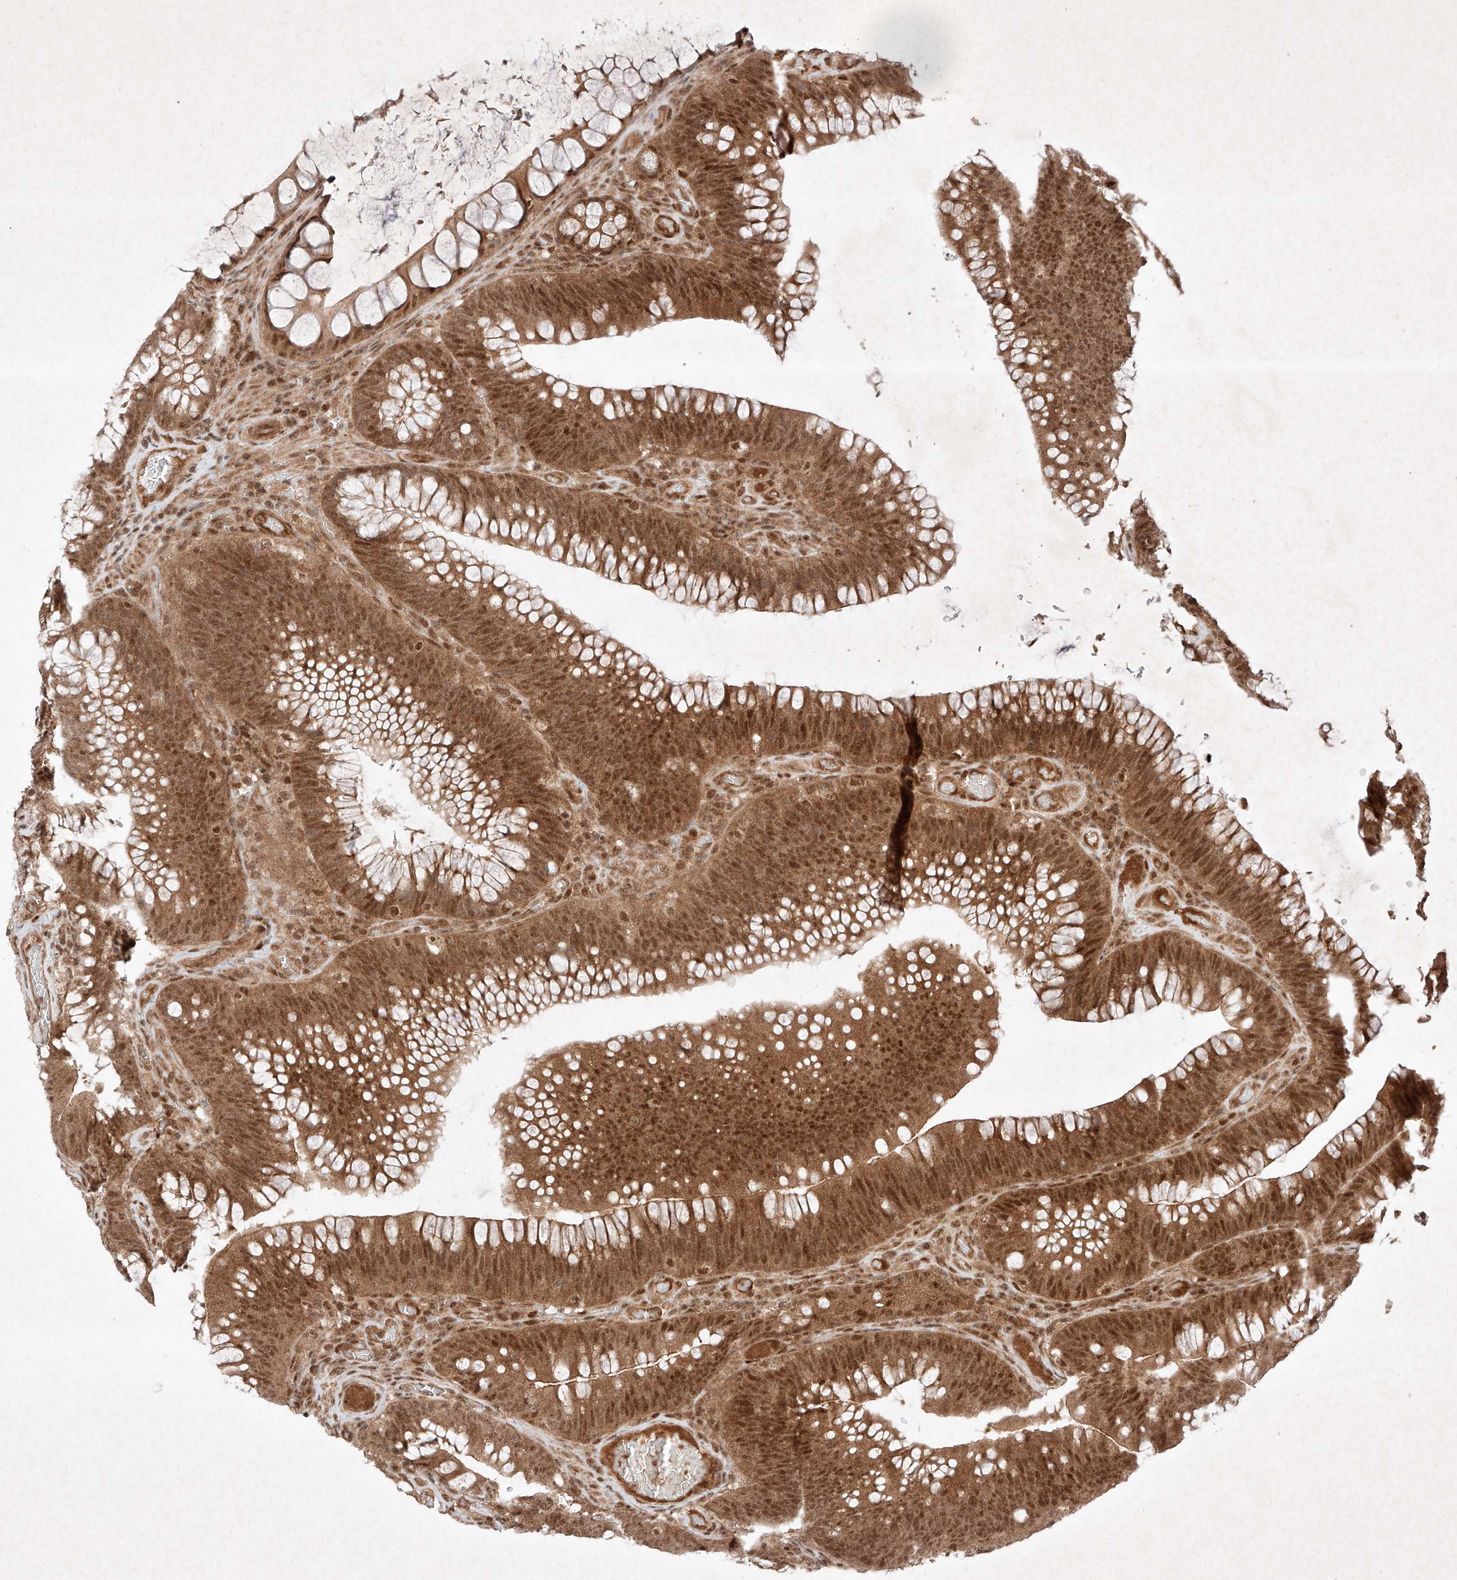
{"staining": {"intensity": "moderate", "quantity": ">75%", "location": "cytoplasmic/membranous,nuclear"}, "tissue": "colorectal cancer", "cell_type": "Tumor cells", "image_type": "cancer", "snomed": [{"axis": "morphology", "description": "Normal tissue, NOS"}, {"axis": "topography", "description": "Colon"}], "caption": "Tumor cells demonstrate medium levels of moderate cytoplasmic/membranous and nuclear staining in approximately >75% of cells in colorectal cancer. (DAB (3,3'-diaminobenzidine) IHC with brightfield microscopy, high magnification).", "gene": "RNF31", "patient": {"sex": "female", "age": 82}}